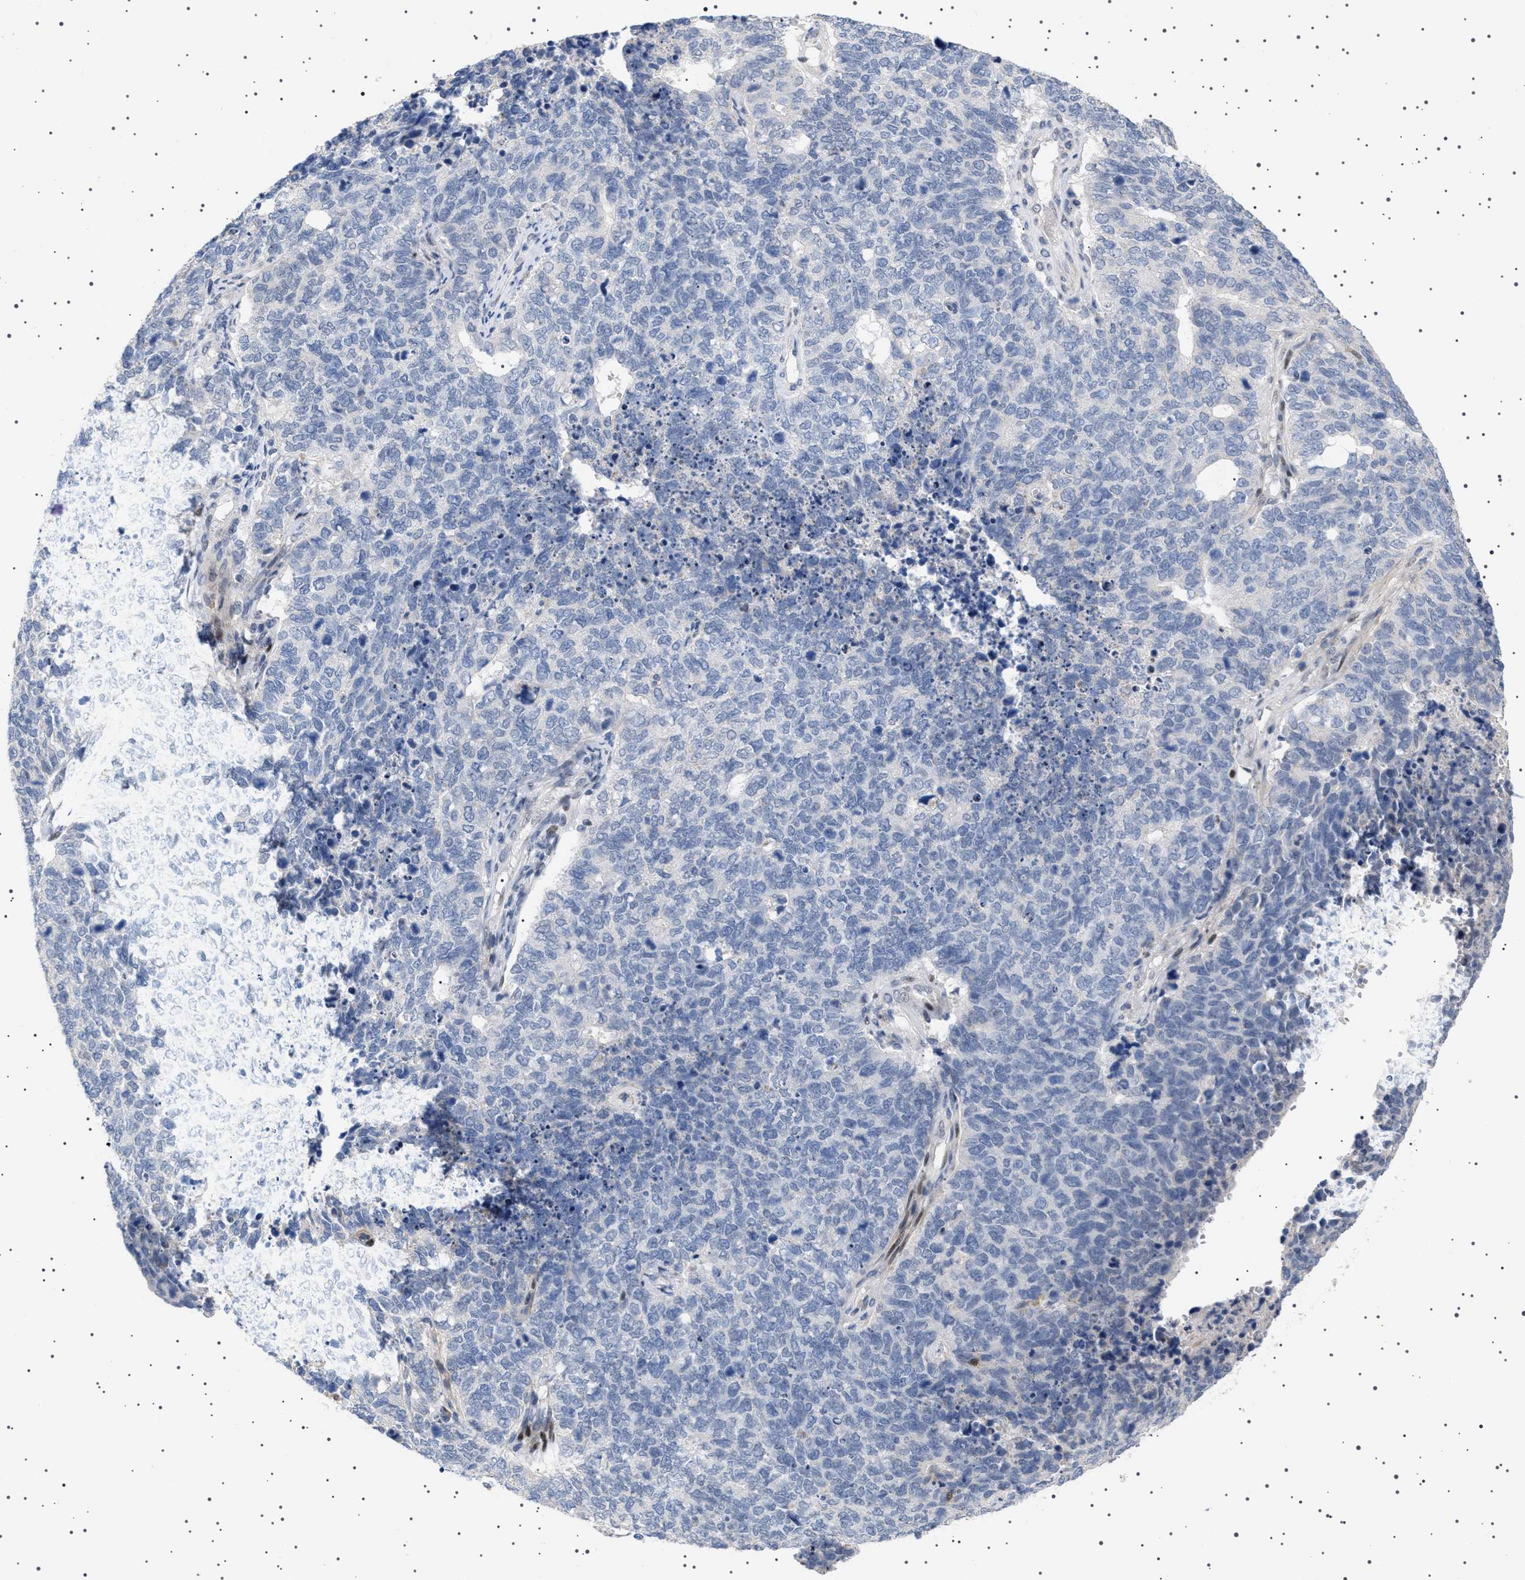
{"staining": {"intensity": "negative", "quantity": "none", "location": "none"}, "tissue": "cervical cancer", "cell_type": "Tumor cells", "image_type": "cancer", "snomed": [{"axis": "morphology", "description": "Squamous cell carcinoma, NOS"}, {"axis": "topography", "description": "Cervix"}], "caption": "Squamous cell carcinoma (cervical) was stained to show a protein in brown. There is no significant staining in tumor cells.", "gene": "HTR1A", "patient": {"sex": "female", "age": 63}}